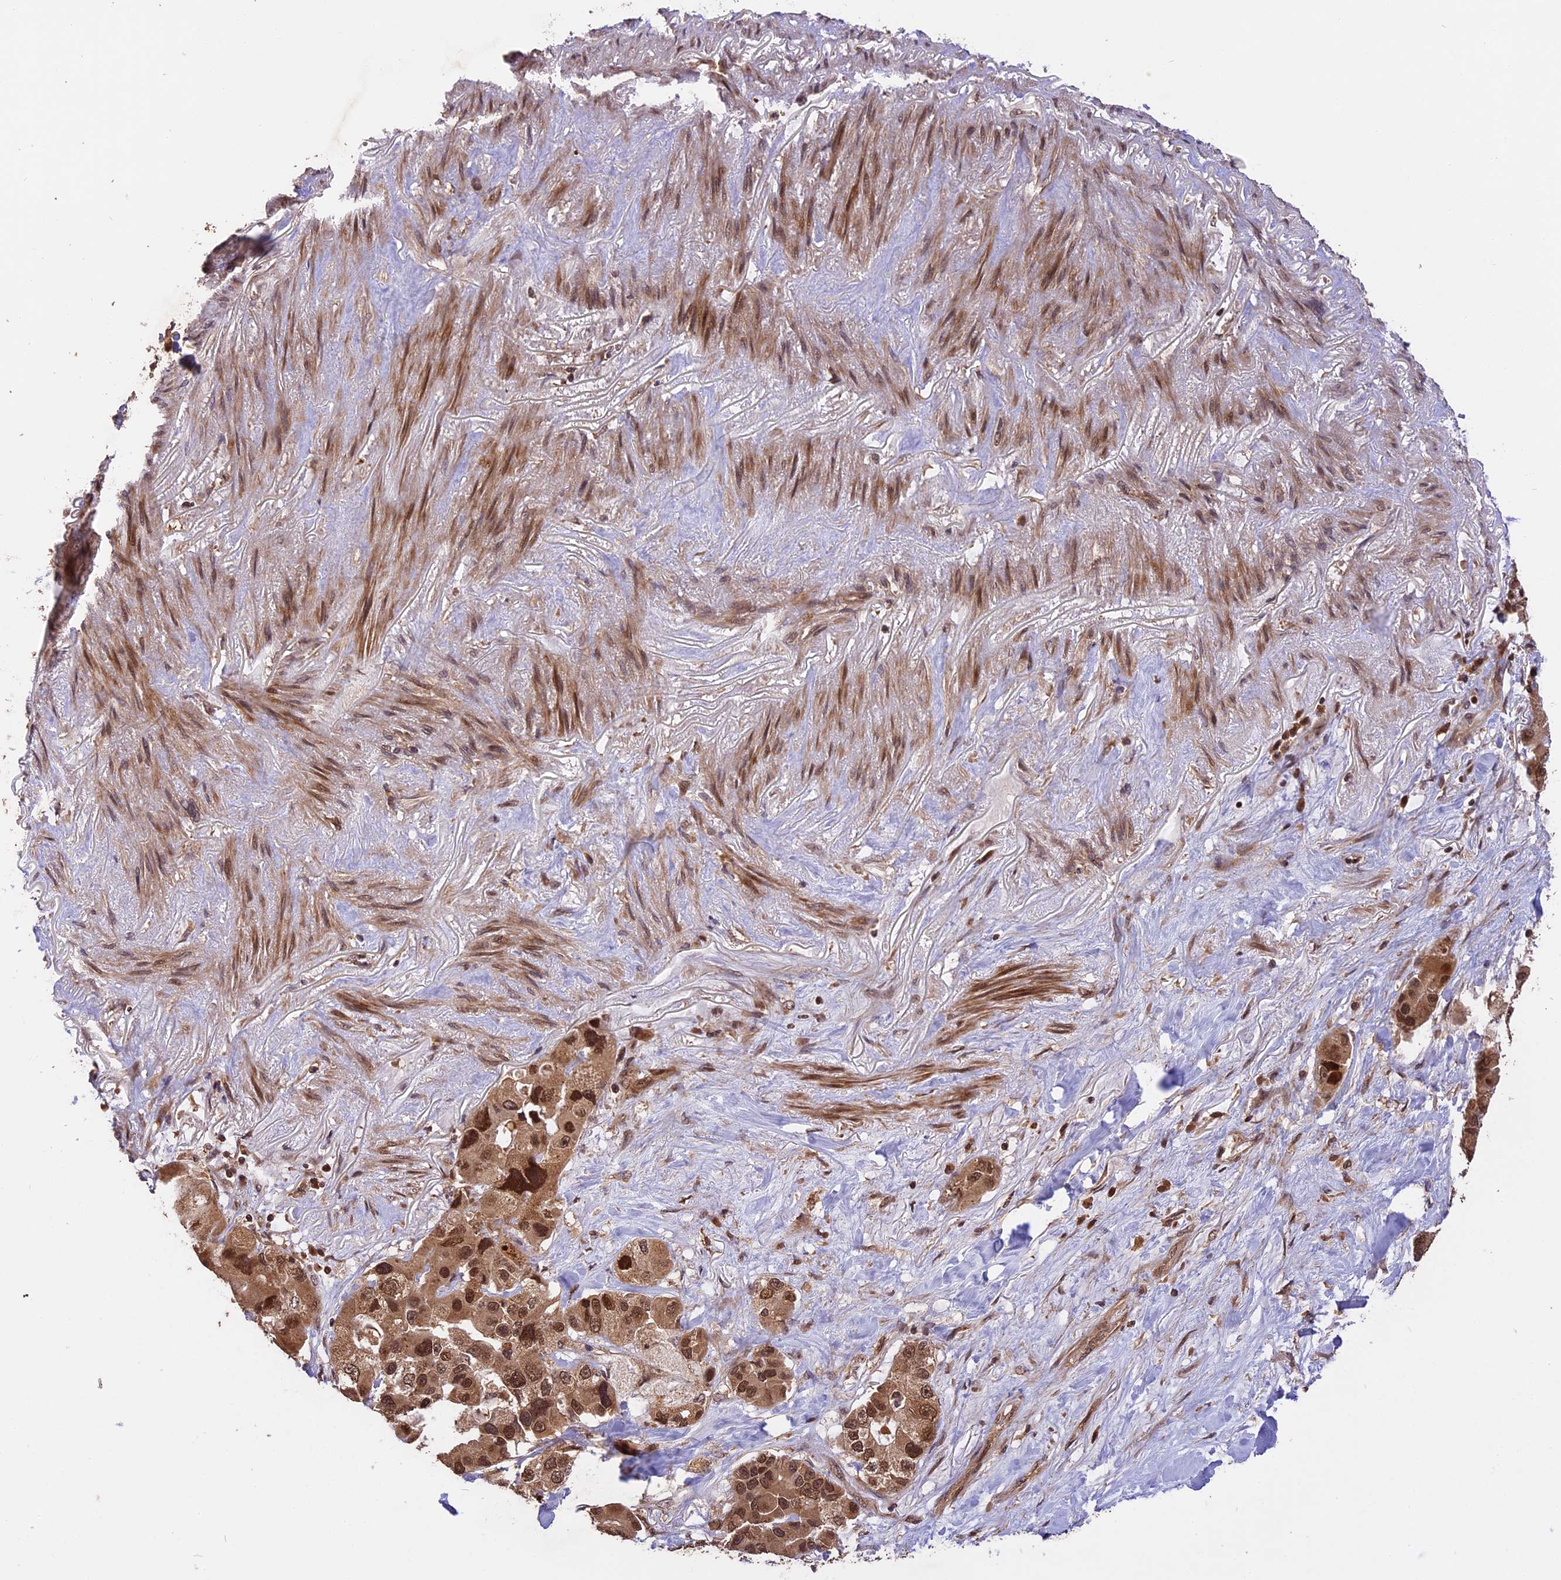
{"staining": {"intensity": "moderate", "quantity": ">75%", "location": "cytoplasmic/membranous,nuclear"}, "tissue": "lung cancer", "cell_type": "Tumor cells", "image_type": "cancer", "snomed": [{"axis": "morphology", "description": "Adenocarcinoma, NOS"}, {"axis": "topography", "description": "Lung"}], "caption": "A photomicrograph of lung adenocarcinoma stained for a protein demonstrates moderate cytoplasmic/membranous and nuclear brown staining in tumor cells.", "gene": "ESCO1", "patient": {"sex": "female", "age": 54}}